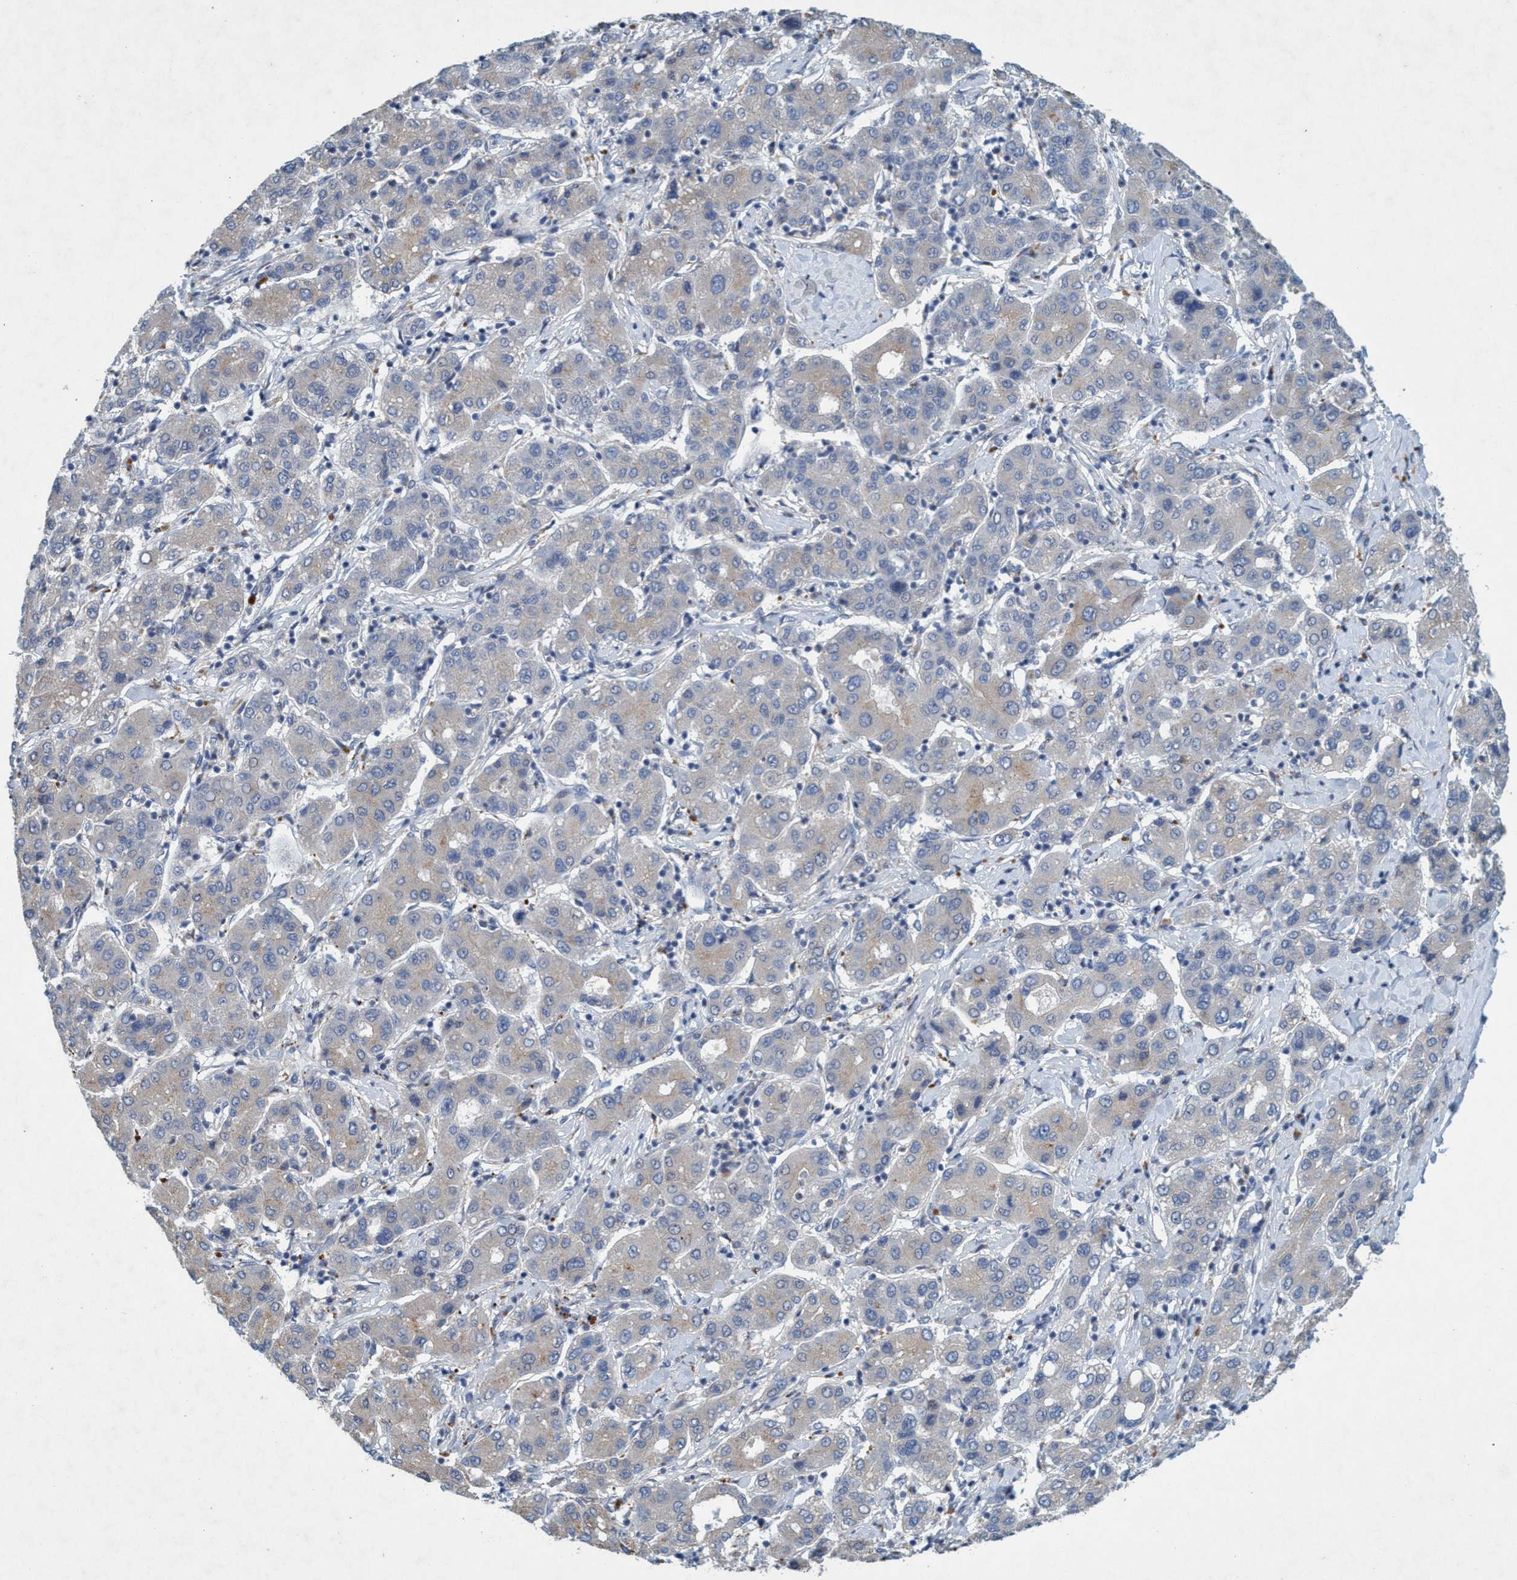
{"staining": {"intensity": "negative", "quantity": "none", "location": "none"}, "tissue": "liver cancer", "cell_type": "Tumor cells", "image_type": "cancer", "snomed": [{"axis": "morphology", "description": "Carcinoma, Hepatocellular, NOS"}, {"axis": "topography", "description": "Liver"}], "caption": "Immunohistochemistry histopathology image of liver cancer (hepatocellular carcinoma) stained for a protein (brown), which shows no staining in tumor cells.", "gene": "RNF208", "patient": {"sex": "male", "age": 65}}